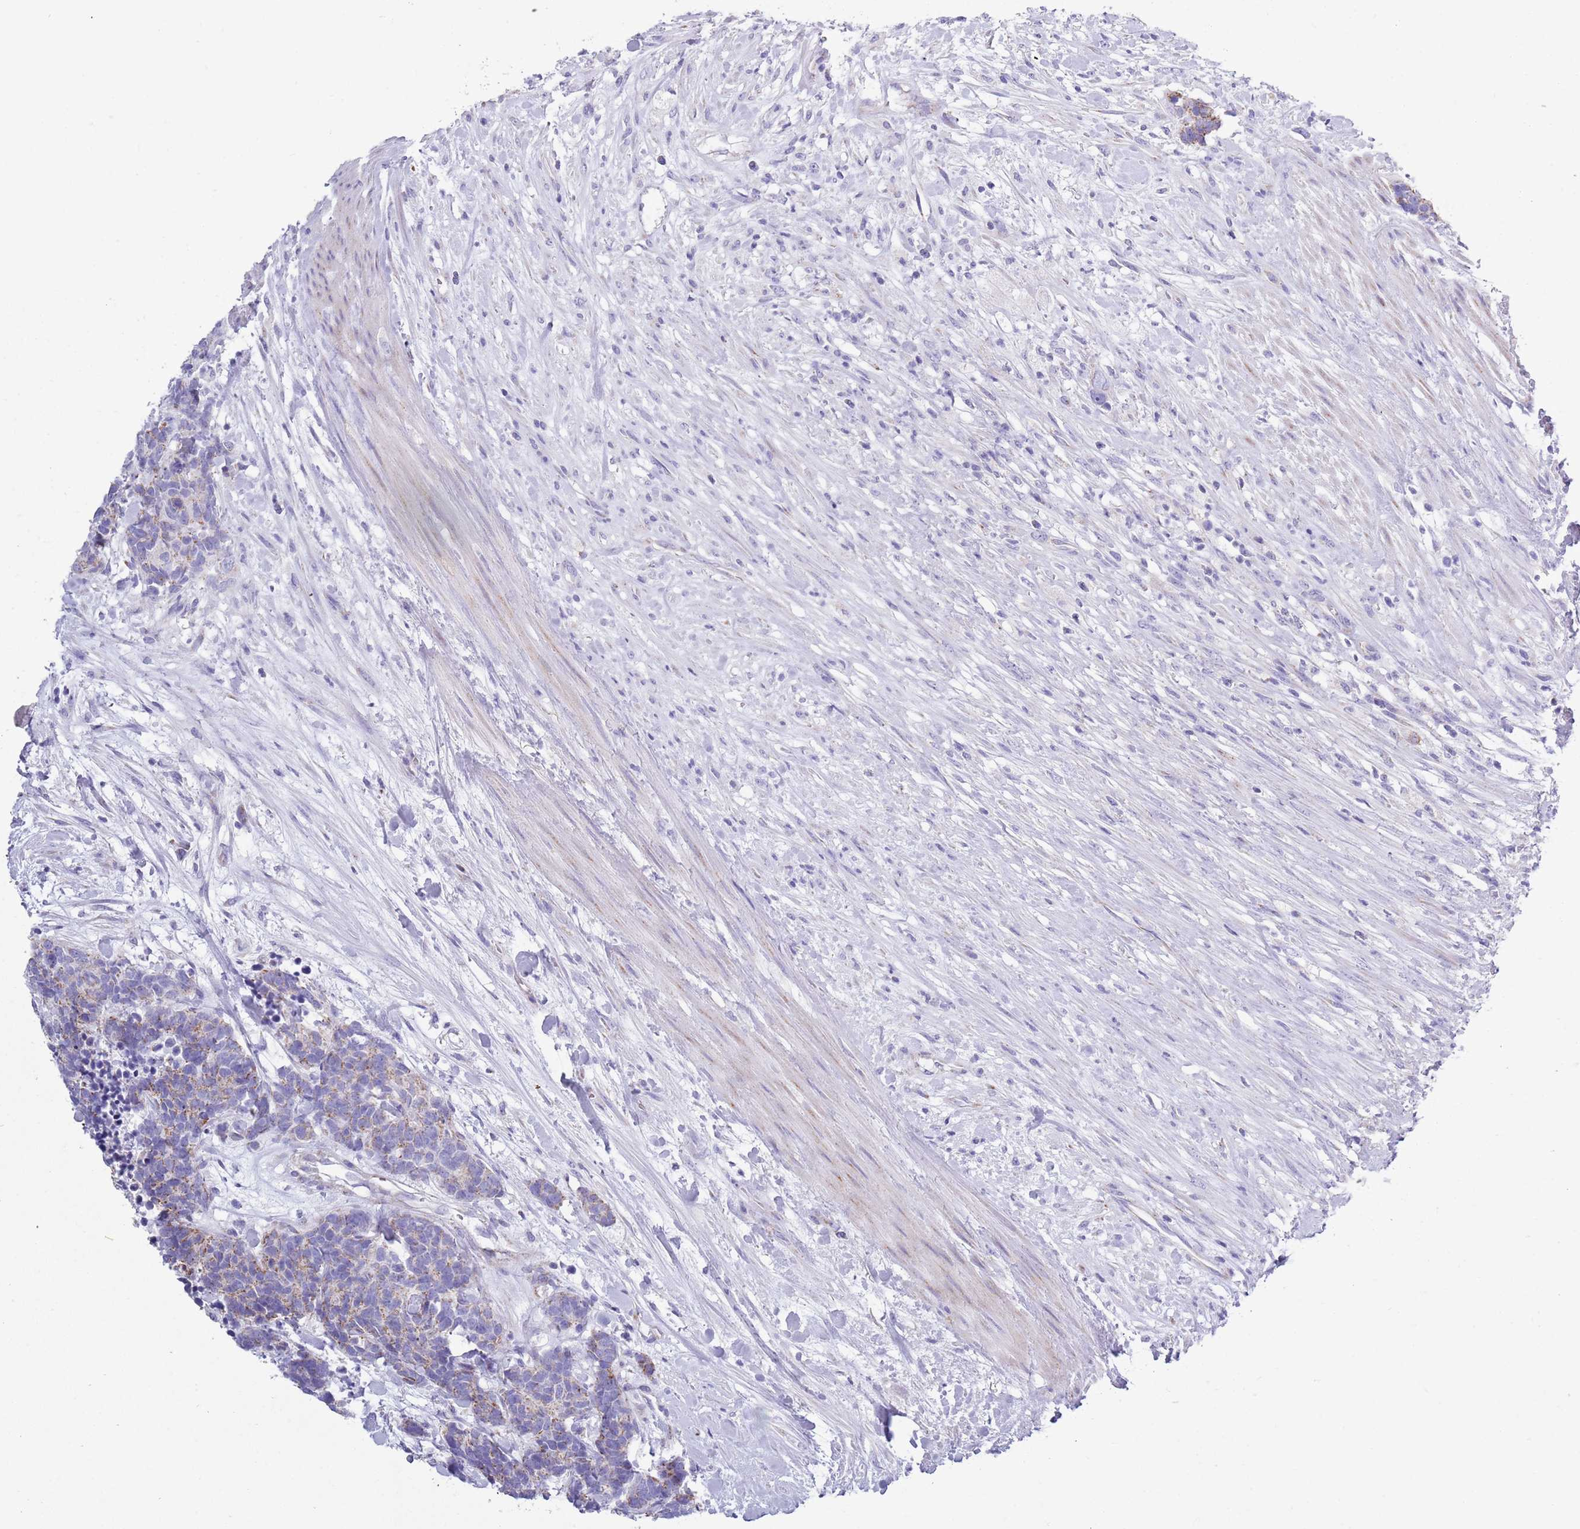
{"staining": {"intensity": "weak", "quantity": "25%-75%", "location": "cytoplasmic/membranous"}, "tissue": "carcinoid", "cell_type": "Tumor cells", "image_type": "cancer", "snomed": [{"axis": "morphology", "description": "Carcinoma, NOS"}, {"axis": "morphology", "description": "Carcinoid, malignant, NOS"}, {"axis": "topography", "description": "Prostate"}], "caption": "IHC (DAB (3,3'-diaminobenzidine)) staining of human carcinoid exhibits weak cytoplasmic/membranous protein expression in about 25%-75% of tumor cells.", "gene": "MOCOS", "patient": {"sex": "male", "age": 57}}